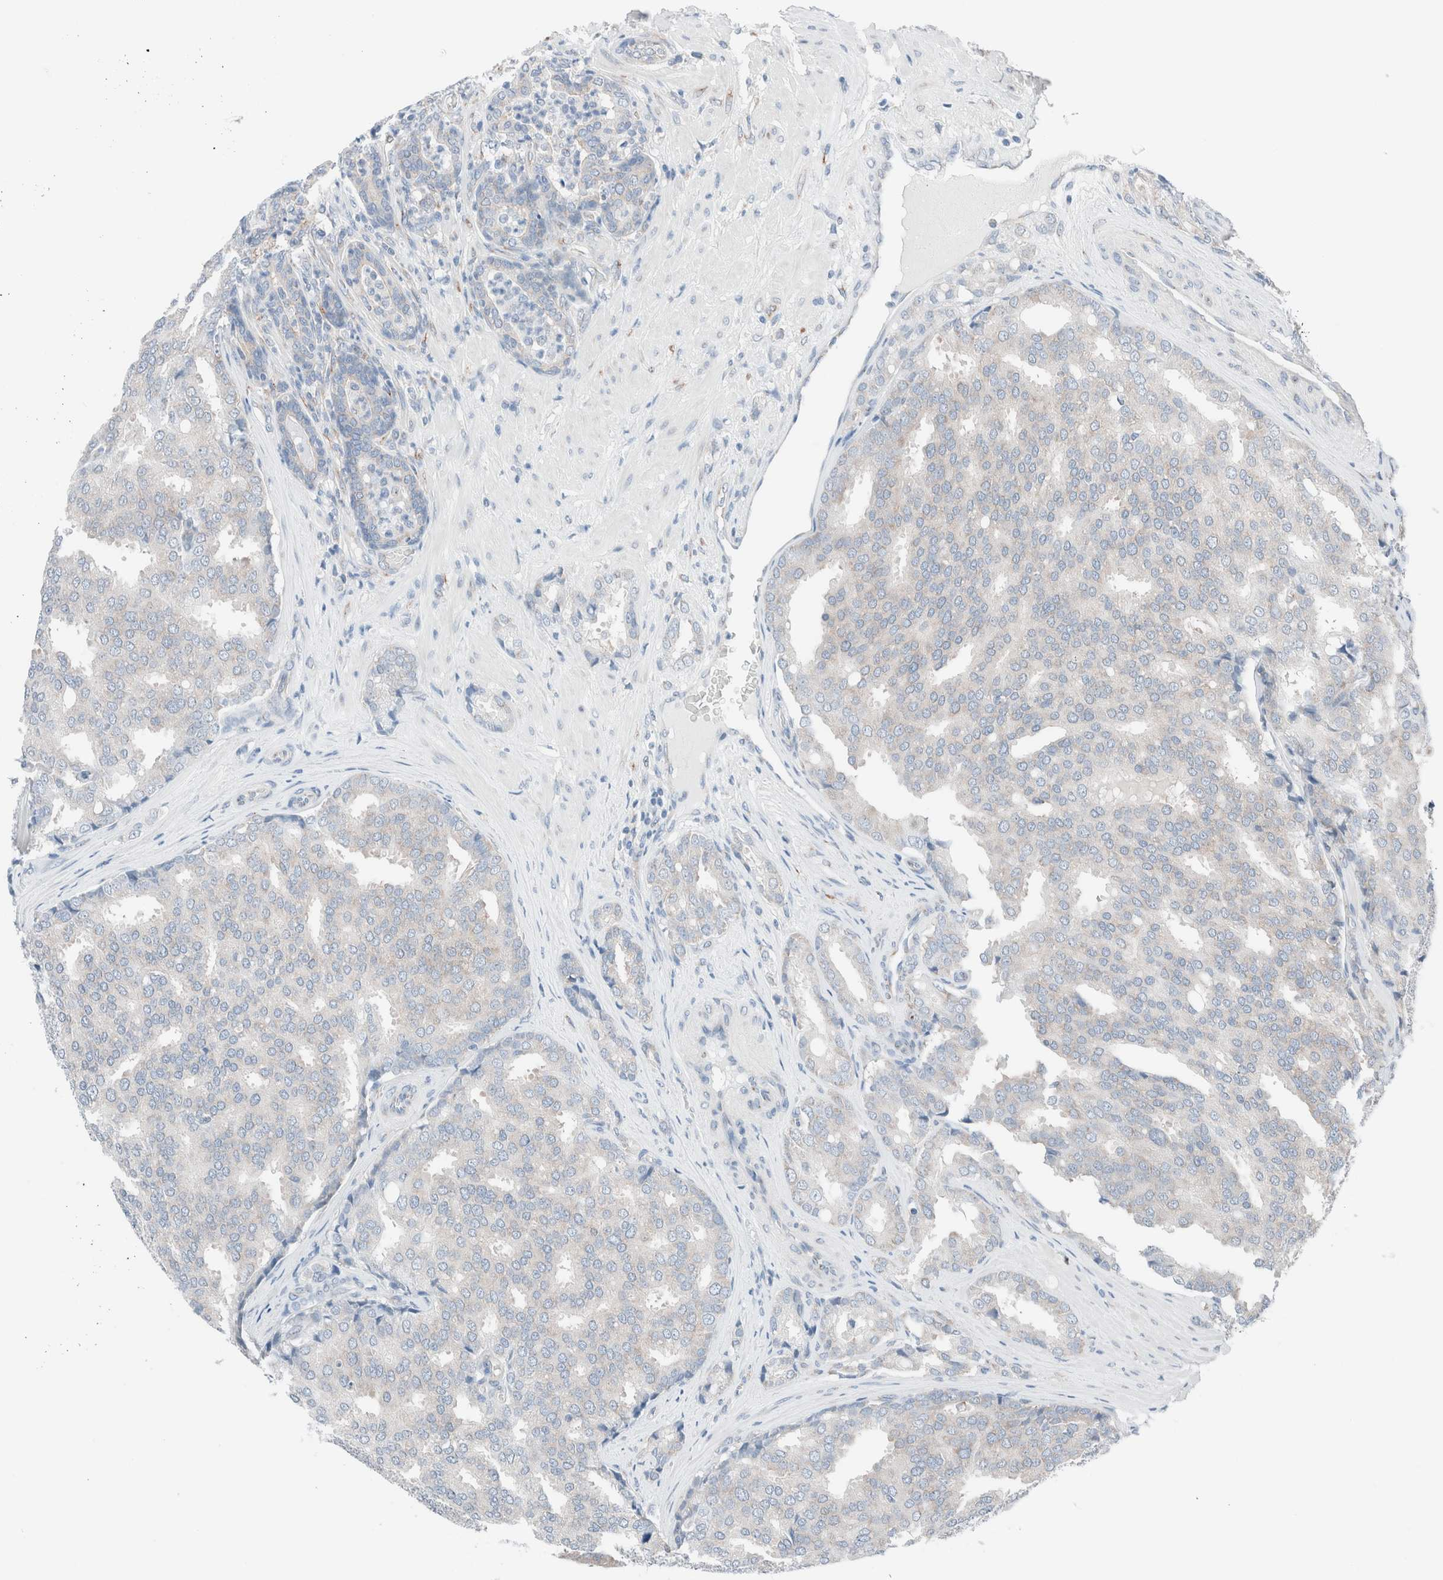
{"staining": {"intensity": "negative", "quantity": "none", "location": "none"}, "tissue": "prostate cancer", "cell_type": "Tumor cells", "image_type": "cancer", "snomed": [{"axis": "morphology", "description": "Adenocarcinoma, High grade"}, {"axis": "topography", "description": "Prostate"}], "caption": "IHC image of human prostate cancer stained for a protein (brown), which reveals no positivity in tumor cells.", "gene": "CASC3", "patient": {"sex": "male", "age": 50}}